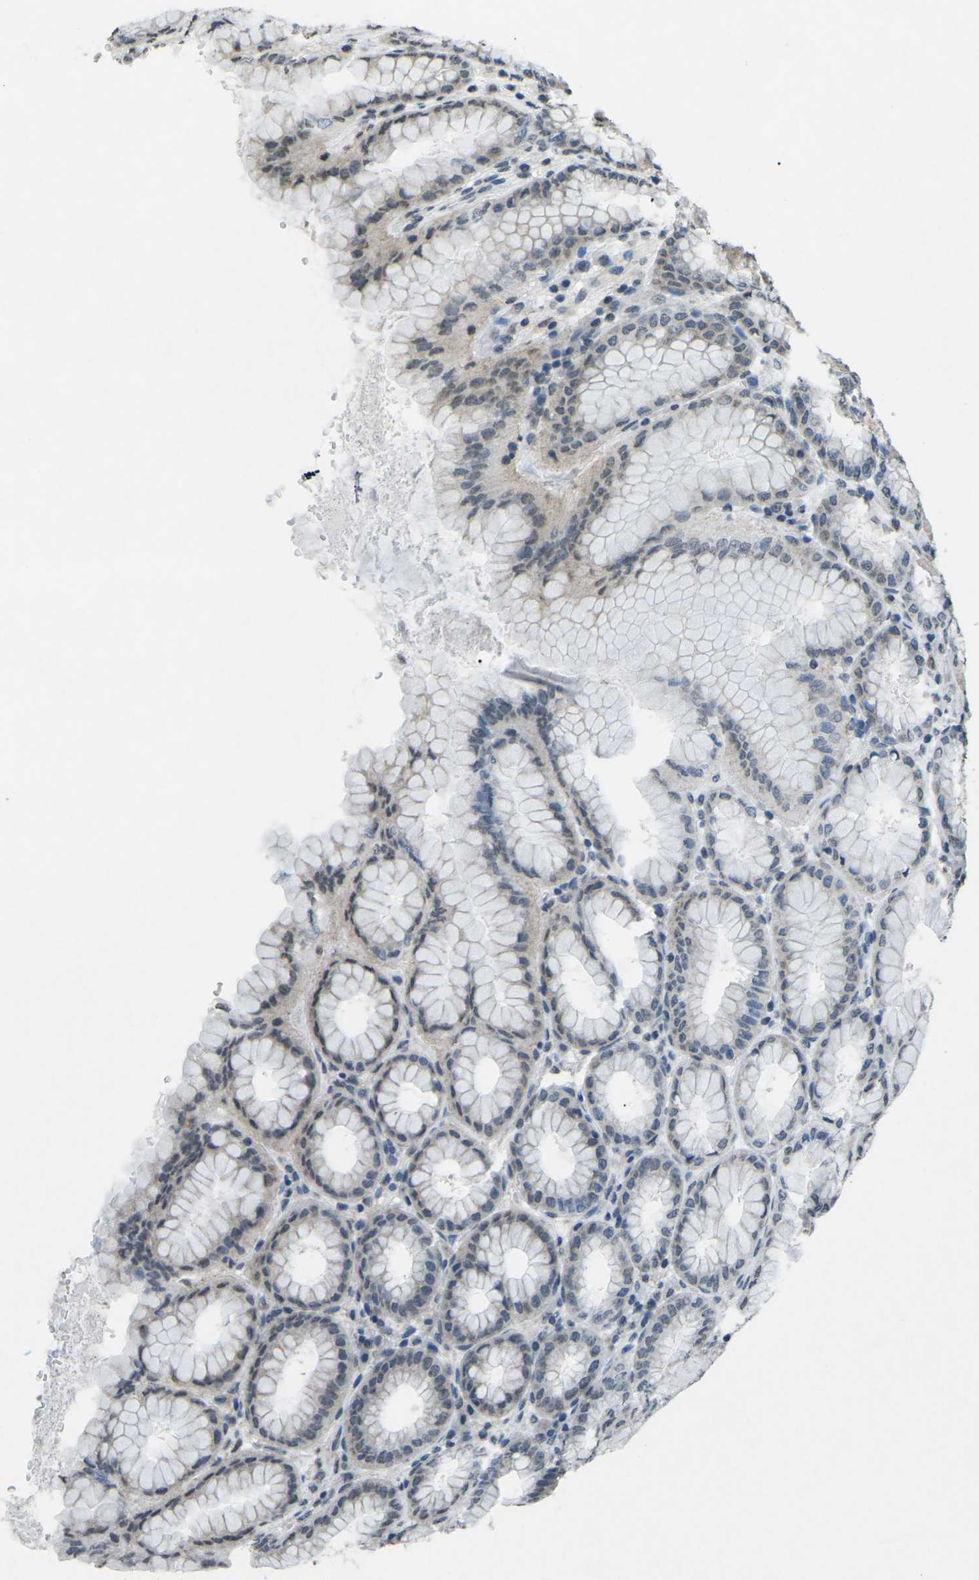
{"staining": {"intensity": "weak", "quantity": "<25%", "location": "cytoplasmic/membranous,nuclear"}, "tissue": "stomach", "cell_type": "Glandular cells", "image_type": "normal", "snomed": [{"axis": "morphology", "description": "Normal tissue, NOS"}, {"axis": "topography", "description": "Stomach, upper"}], "caption": "A high-resolution photomicrograph shows immunohistochemistry staining of benign stomach, which displays no significant positivity in glandular cells. (Immunohistochemistry (ihc), brightfield microscopy, high magnification).", "gene": "TFR2", "patient": {"sex": "female", "age": 56}}